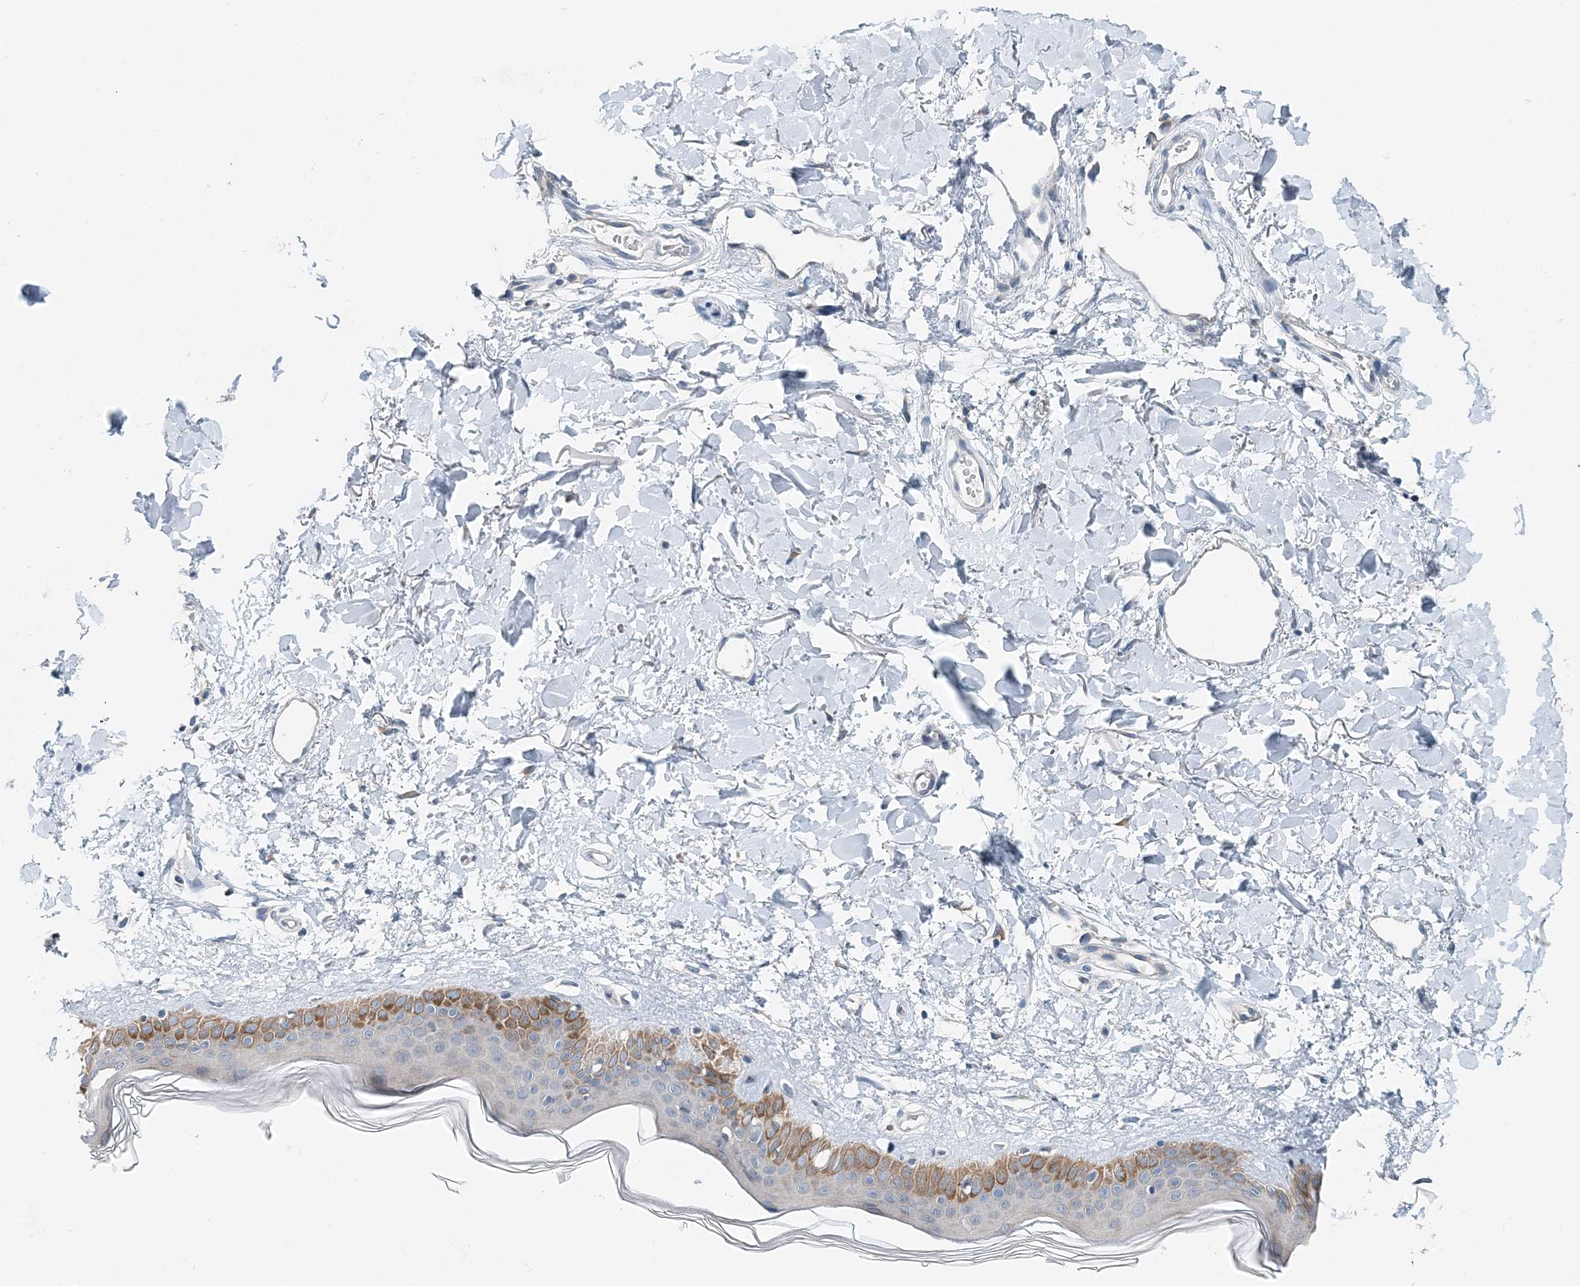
{"staining": {"intensity": "negative", "quantity": "none", "location": "none"}, "tissue": "skin", "cell_type": "Fibroblasts", "image_type": "normal", "snomed": [{"axis": "morphology", "description": "Normal tissue, NOS"}, {"axis": "topography", "description": "Skin"}], "caption": "A high-resolution photomicrograph shows IHC staining of unremarkable skin, which exhibits no significant staining in fibroblasts. (Stains: DAB immunohistochemistry with hematoxylin counter stain, Microscopy: brightfield microscopy at high magnification).", "gene": "EEF1A2", "patient": {"sex": "female", "age": 58}}